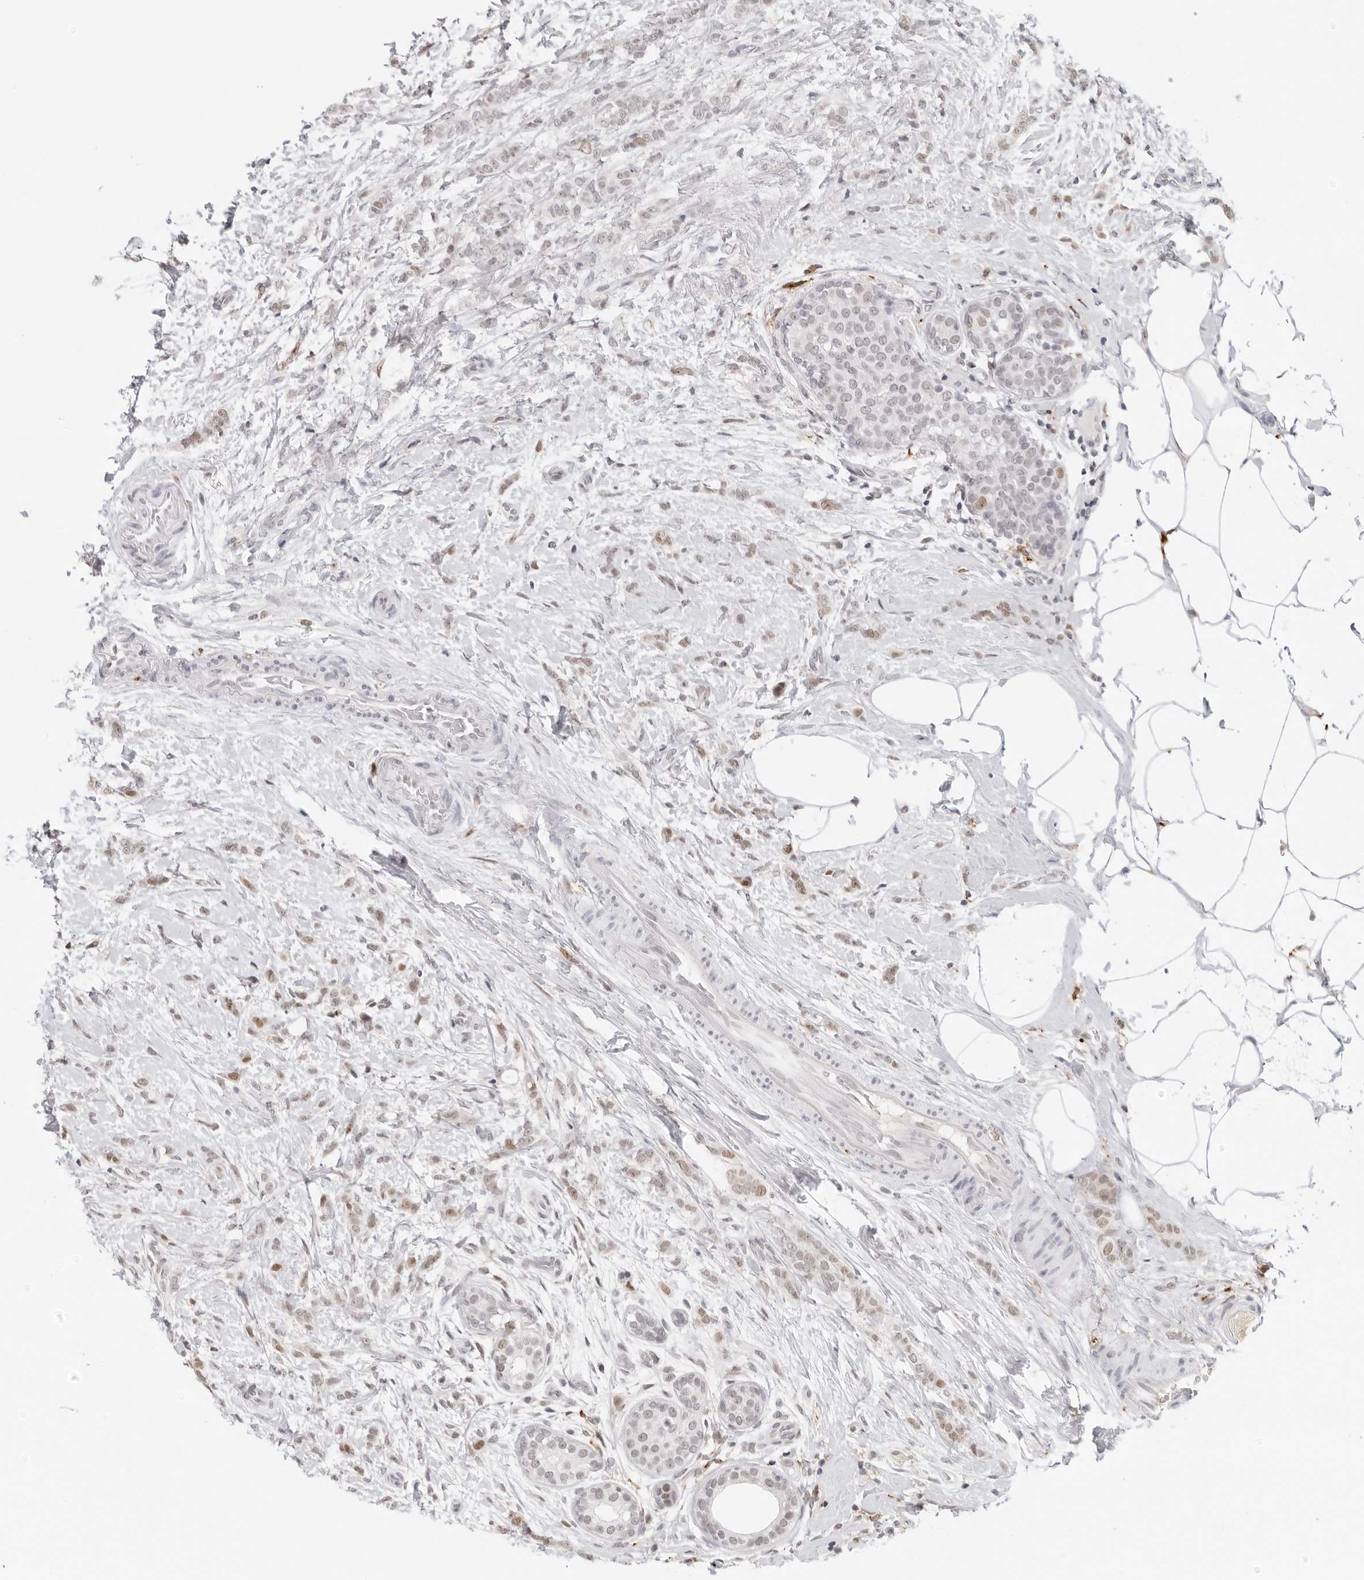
{"staining": {"intensity": "weak", "quantity": "25%-75%", "location": "nuclear"}, "tissue": "breast cancer", "cell_type": "Tumor cells", "image_type": "cancer", "snomed": [{"axis": "morphology", "description": "Lobular carcinoma, in situ"}, {"axis": "morphology", "description": "Lobular carcinoma"}, {"axis": "topography", "description": "Breast"}], "caption": "A photomicrograph of human breast cancer (lobular carcinoma) stained for a protein shows weak nuclear brown staining in tumor cells. The staining is performed using DAB (3,3'-diaminobenzidine) brown chromogen to label protein expression. The nuclei are counter-stained blue using hematoxylin.", "gene": "MSH6", "patient": {"sex": "female", "age": 41}}